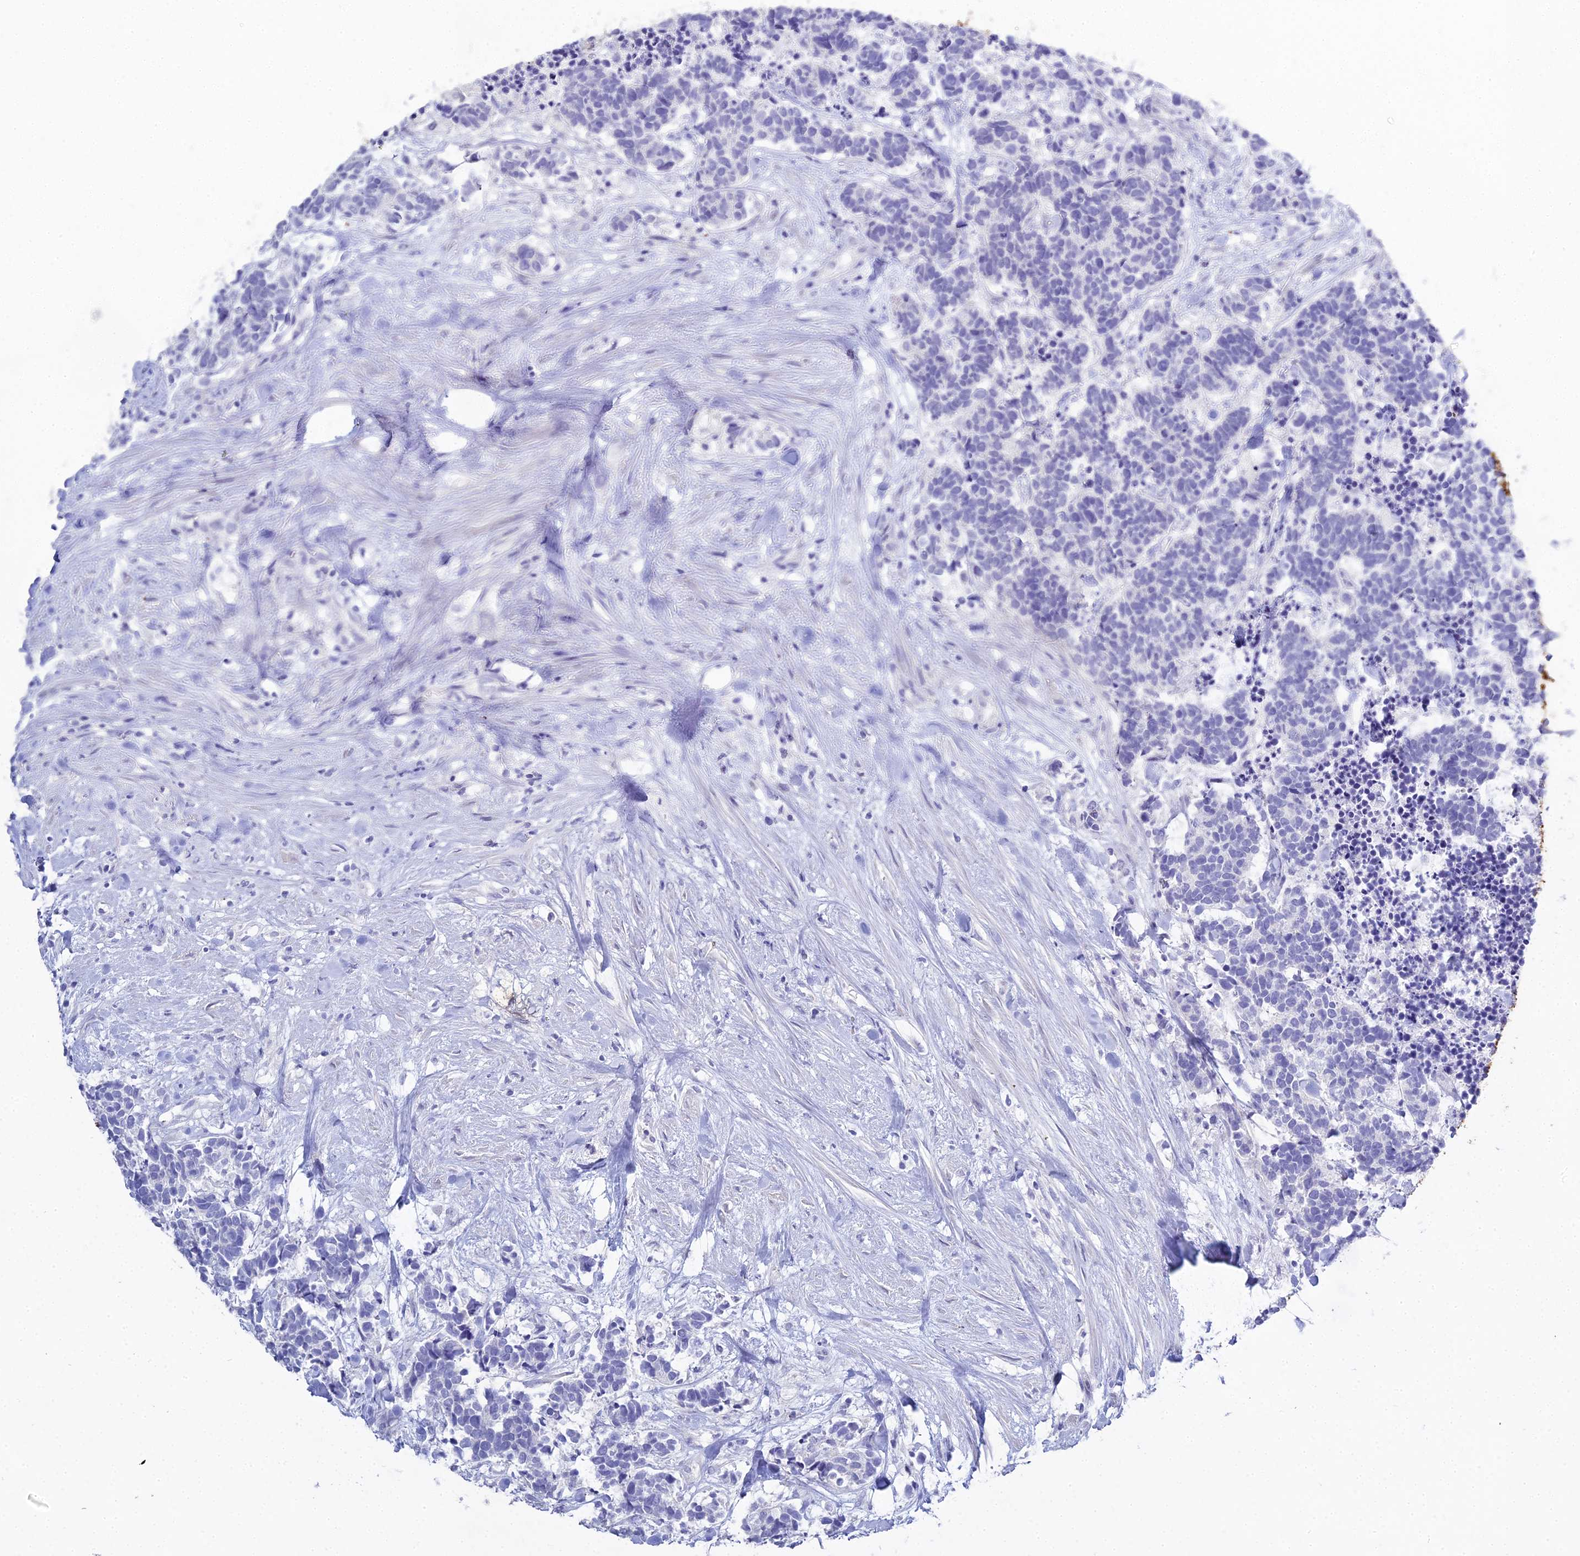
{"staining": {"intensity": "negative", "quantity": "none", "location": "none"}, "tissue": "carcinoid", "cell_type": "Tumor cells", "image_type": "cancer", "snomed": [{"axis": "morphology", "description": "Carcinoma, NOS"}, {"axis": "morphology", "description": "Carcinoid, malignant, NOS"}, {"axis": "topography", "description": "Prostate"}], "caption": "Protein analysis of carcinoid exhibits no significant staining in tumor cells.", "gene": "S100A7", "patient": {"sex": "male", "age": 57}}